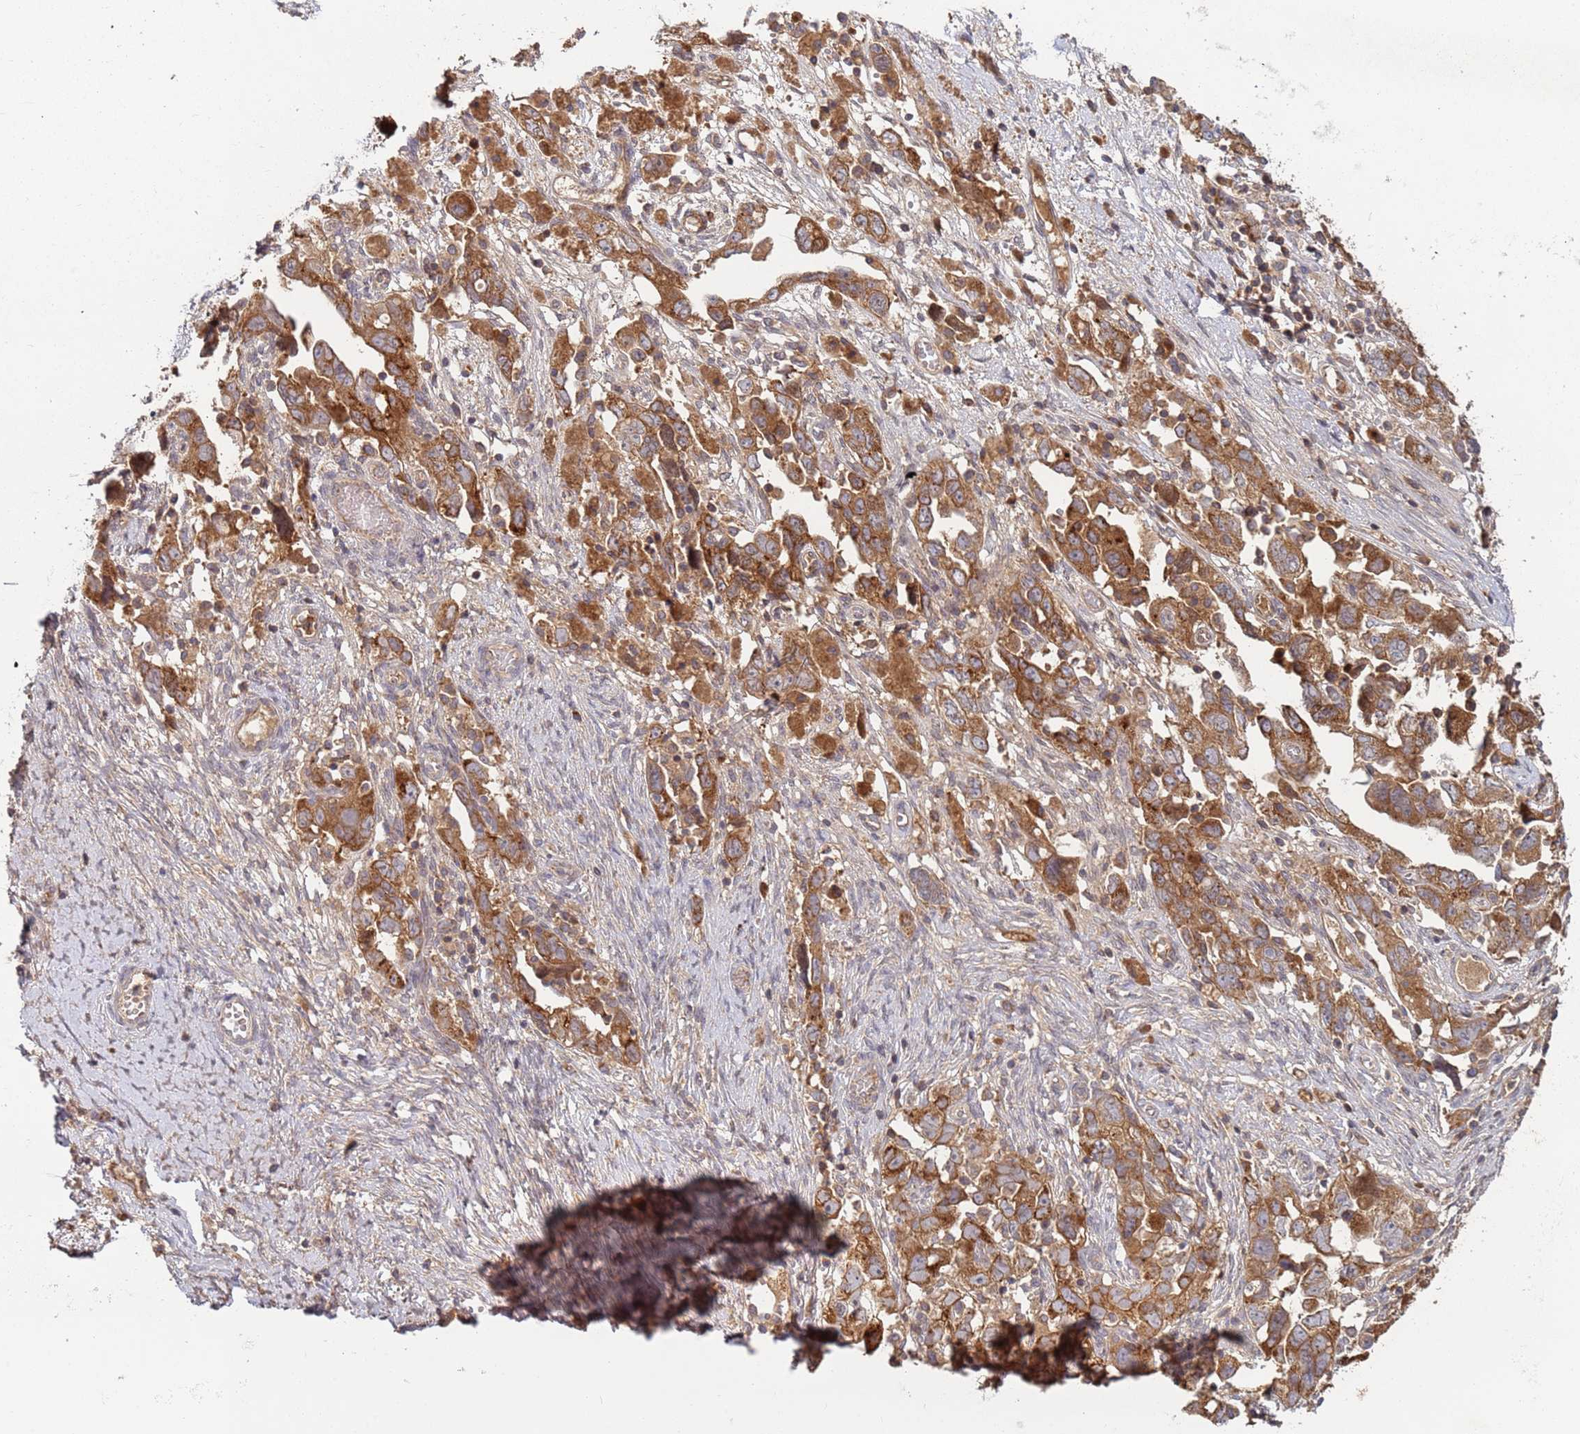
{"staining": {"intensity": "strong", "quantity": ">75%", "location": "cytoplasmic/membranous"}, "tissue": "ovarian cancer", "cell_type": "Tumor cells", "image_type": "cancer", "snomed": [{"axis": "morphology", "description": "Carcinoma, NOS"}, {"axis": "morphology", "description": "Cystadenocarcinoma, serous, NOS"}, {"axis": "topography", "description": "Ovary"}], "caption": "Ovarian carcinoma stained with a brown dye demonstrates strong cytoplasmic/membranous positive positivity in about >75% of tumor cells.", "gene": "OR5A2", "patient": {"sex": "female", "age": 69}}